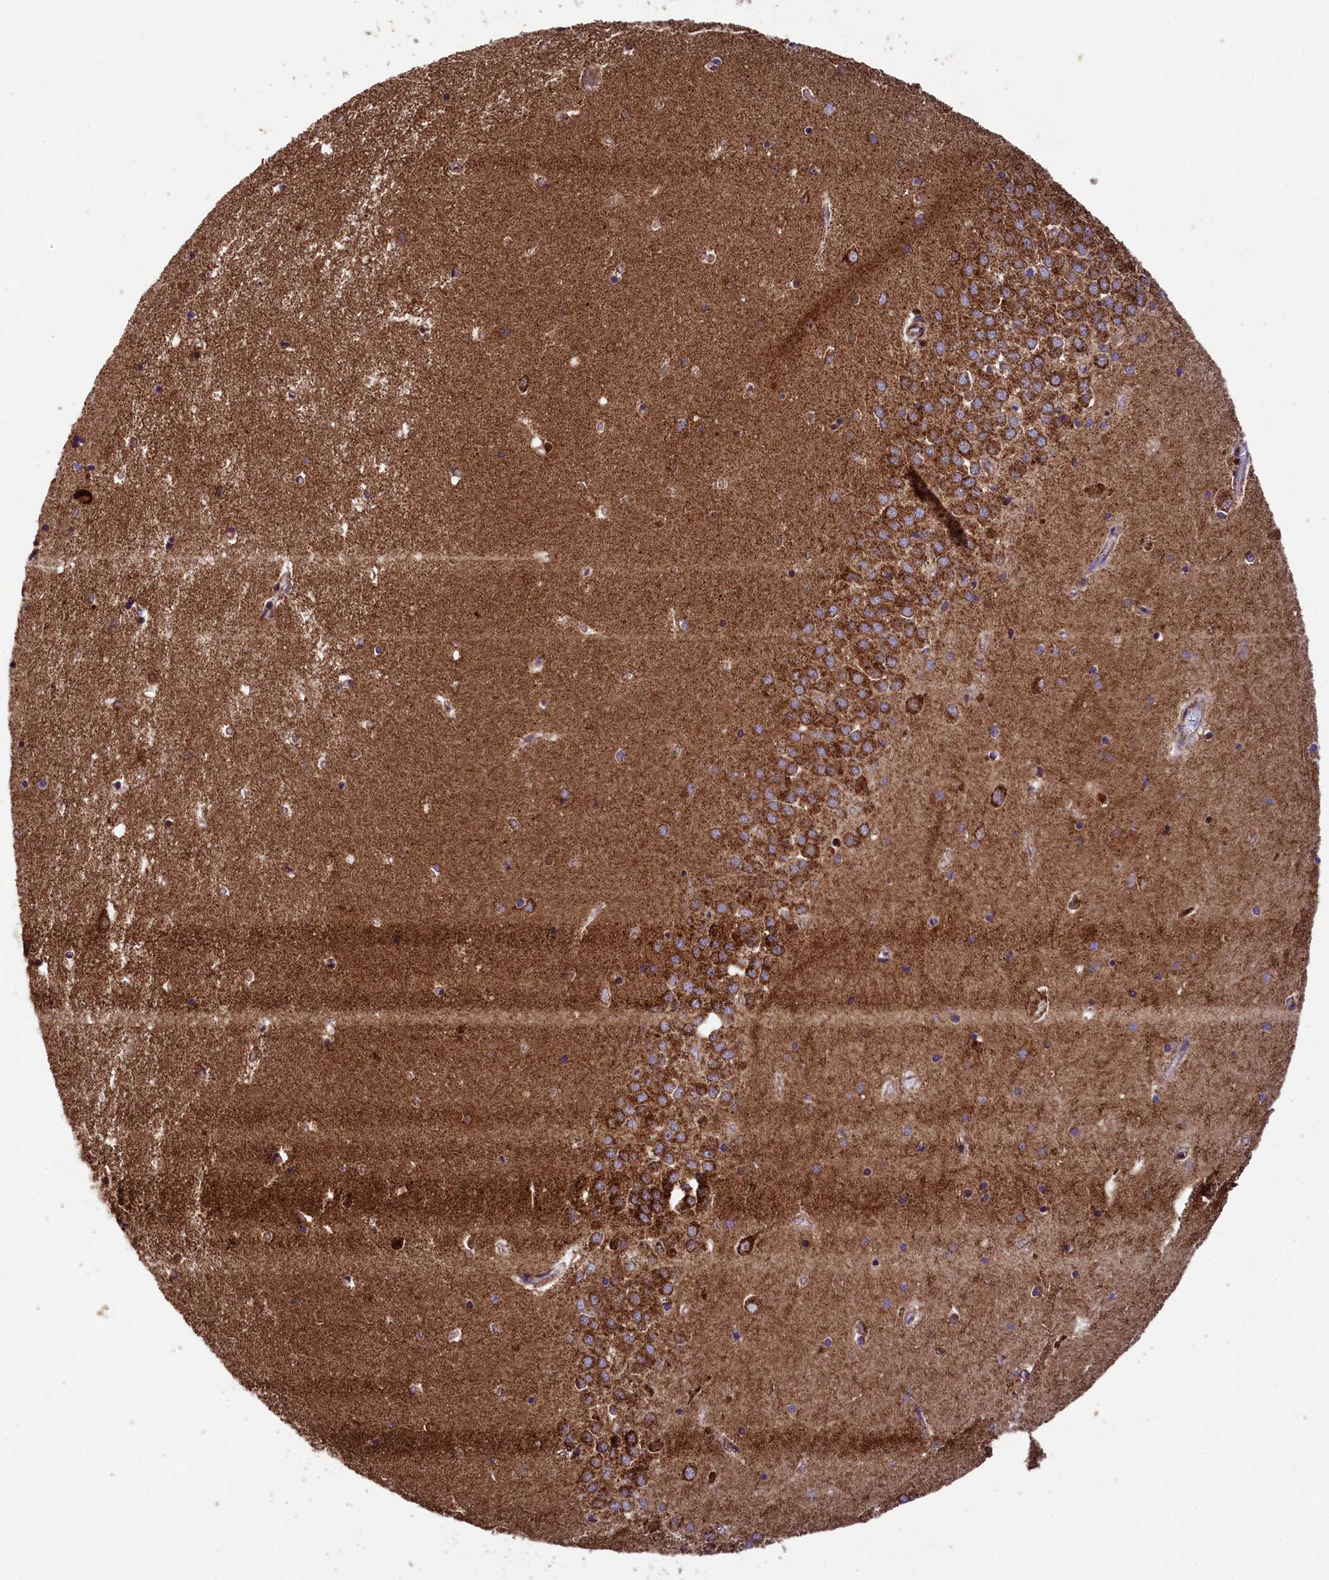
{"staining": {"intensity": "moderate", "quantity": "<25%", "location": "cytoplasmic/membranous"}, "tissue": "hippocampus", "cell_type": "Glial cells", "image_type": "normal", "snomed": [{"axis": "morphology", "description": "Normal tissue, NOS"}, {"axis": "topography", "description": "Hippocampus"}], "caption": "The photomicrograph shows immunohistochemical staining of normal hippocampus. There is moderate cytoplasmic/membranous positivity is identified in about <25% of glial cells.", "gene": "KLC2", "patient": {"sex": "male", "age": 70}}